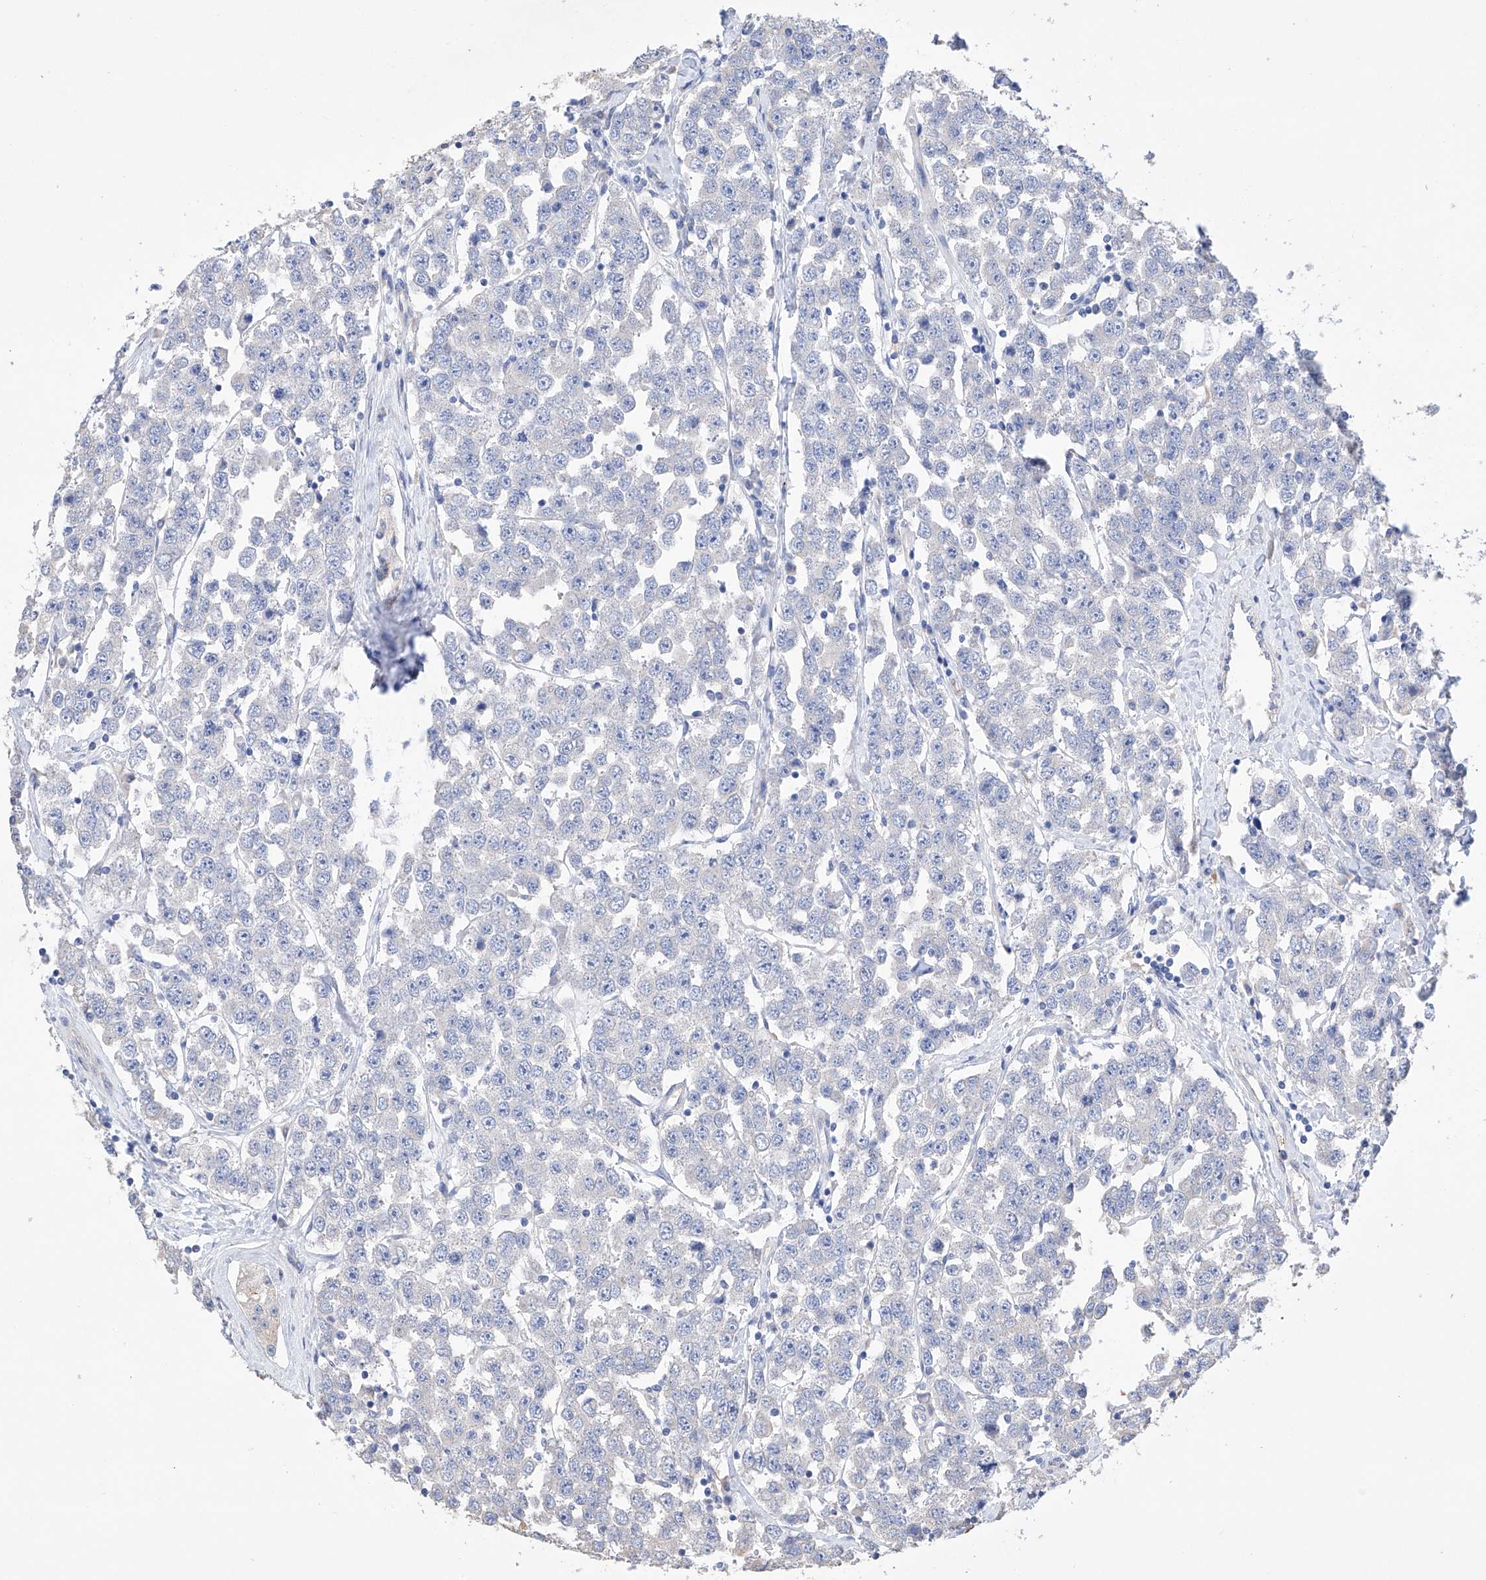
{"staining": {"intensity": "negative", "quantity": "none", "location": "none"}, "tissue": "testis cancer", "cell_type": "Tumor cells", "image_type": "cancer", "snomed": [{"axis": "morphology", "description": "Seminoma, NOS"}, {"axis": "topography", "description": "Testis"}], "caption": "A high-resolution image shows IHC staining of testis cancer (seminoma), which exhibits no significant staining in tumor cells.", "gene": "AFG1L", "patient": {"sex": "male", "age": 28}}